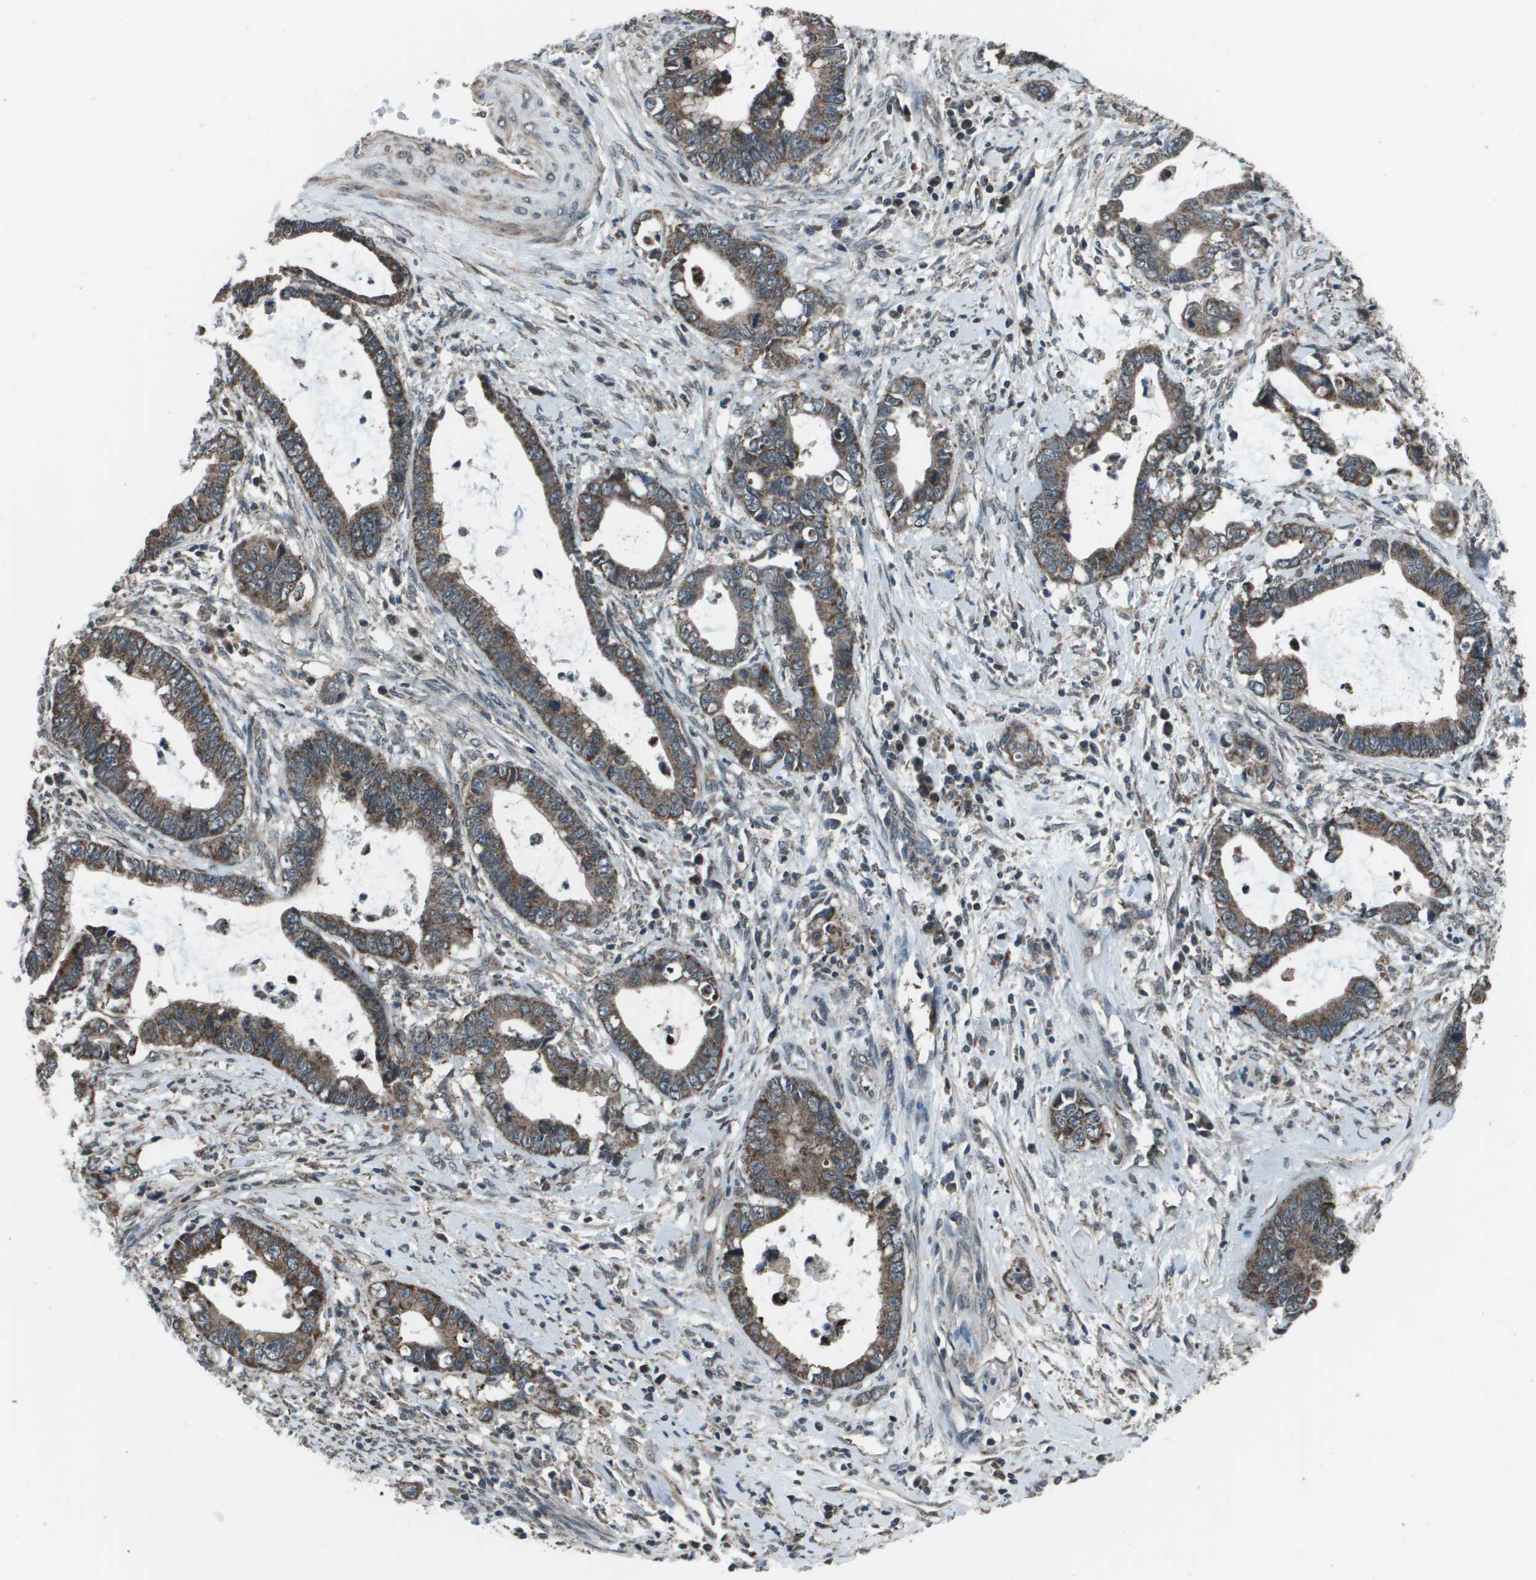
{"staining": {"intensity": "moderate", "quantity": ">75%", "location": "cytoplasmic/membranous"}, "tissue": "cervical cancer", "cell_type": "Tumor cells", "image_type": "cancer", "snomed": [{"axis": "morphology", "description": "Adenocarcinoma, NOS"}, {"axis": "topography", "description": "Cervix"}], "caption": "Human cervical adenocarcinoma stained for a protein (brown) demonstrates moderate cytoplasmic/membranous positive staining in about >75% of tumor cells.", "gene": "PPFIA1", "patient": {"sex": "female", "age": 44}}